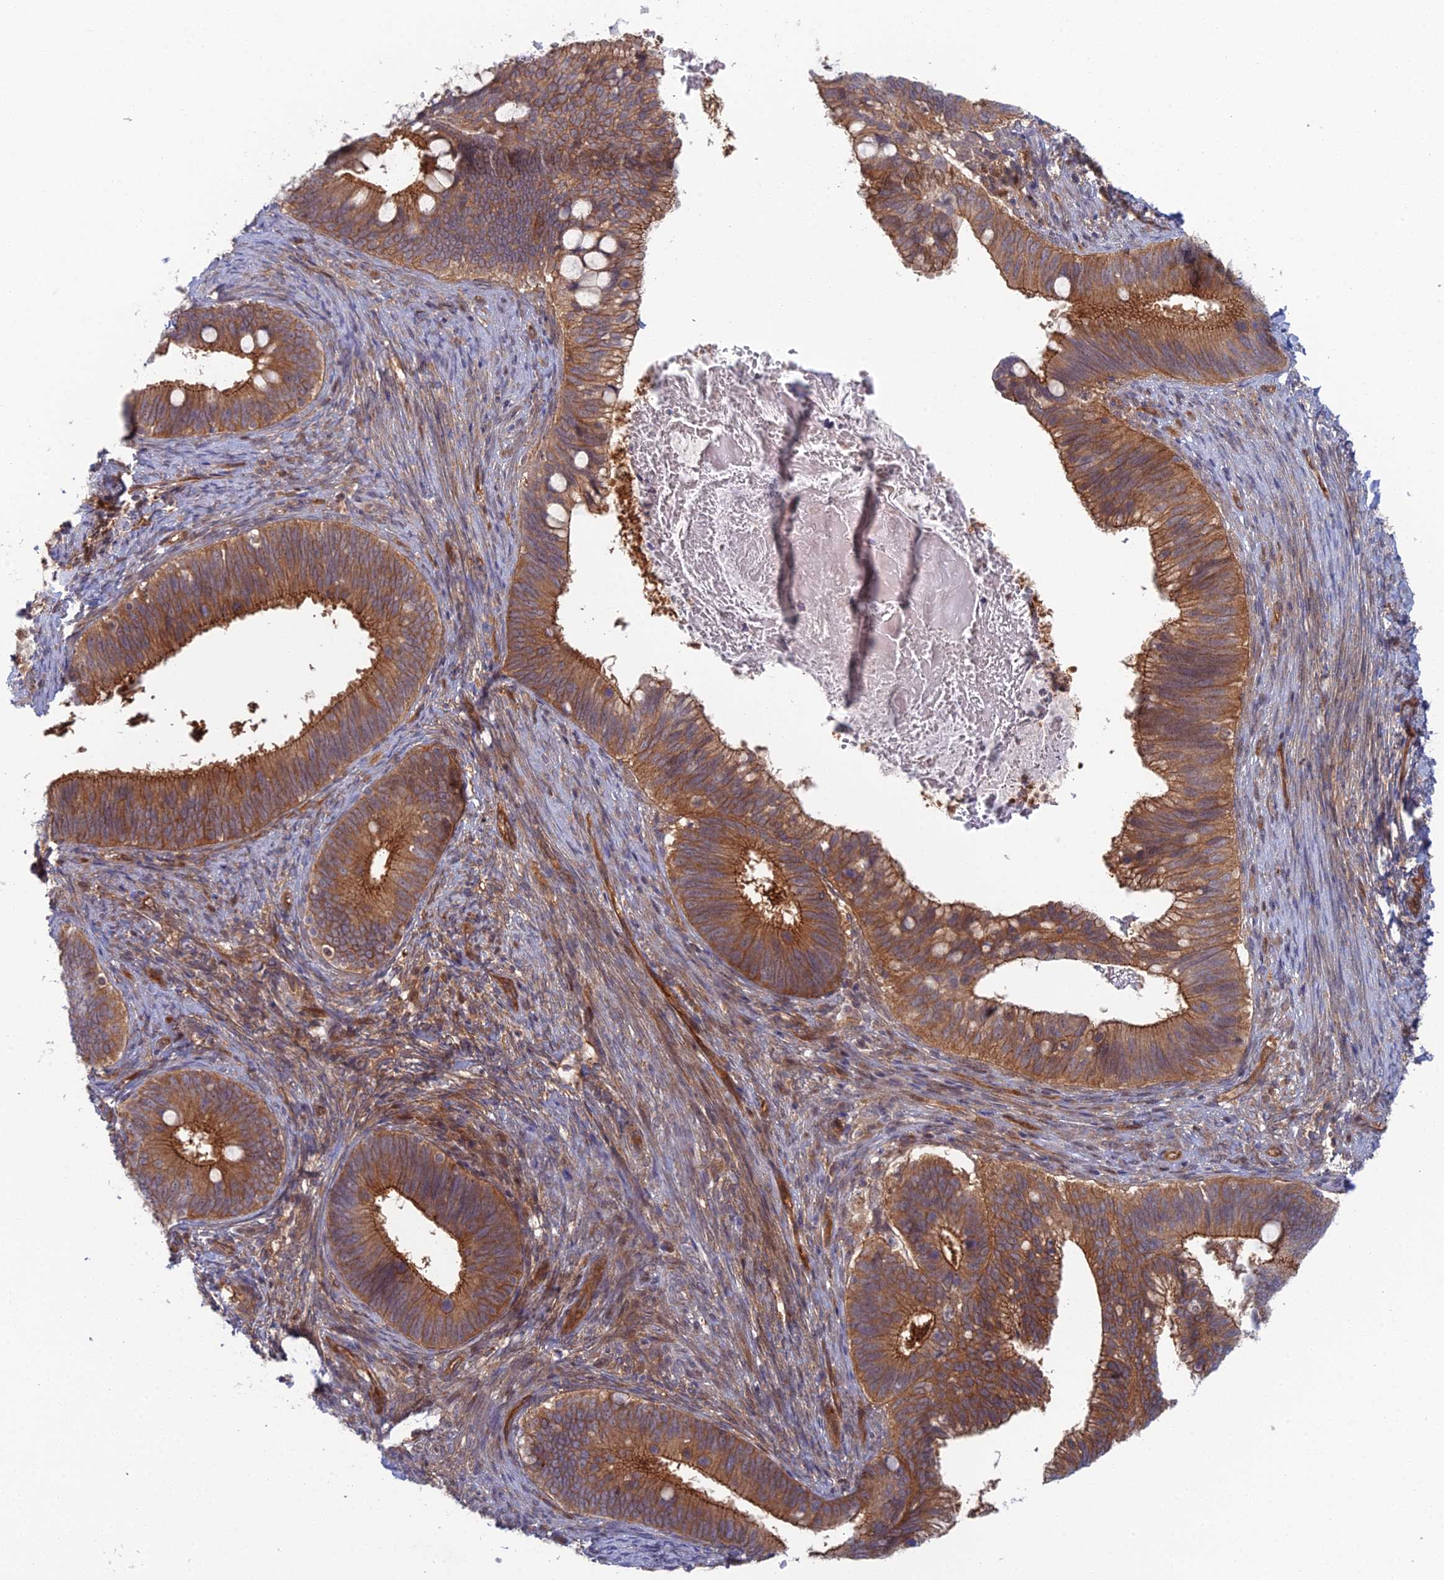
{"staining": {"intensity": "moderate", "quantity": ">75%", "location": "cytoplasmic/membranous"}, "tissue": "cervical cancer", "cell_type": "Tumor cells", "image_type": "cancer", "snomed": [{"axis": "morphology", "description": "Adenocarcinoma, NOS"}, {"axis": "topography", "description": "Cervix"}], "caption": "Cervical cancer (adenocarcinoma) tissue exhibits moderate cytoplasmic/membranous expression in about >75% of tumor cells", "gene": "ABHD1", "patient": {"sex": "female", "age": 42}}